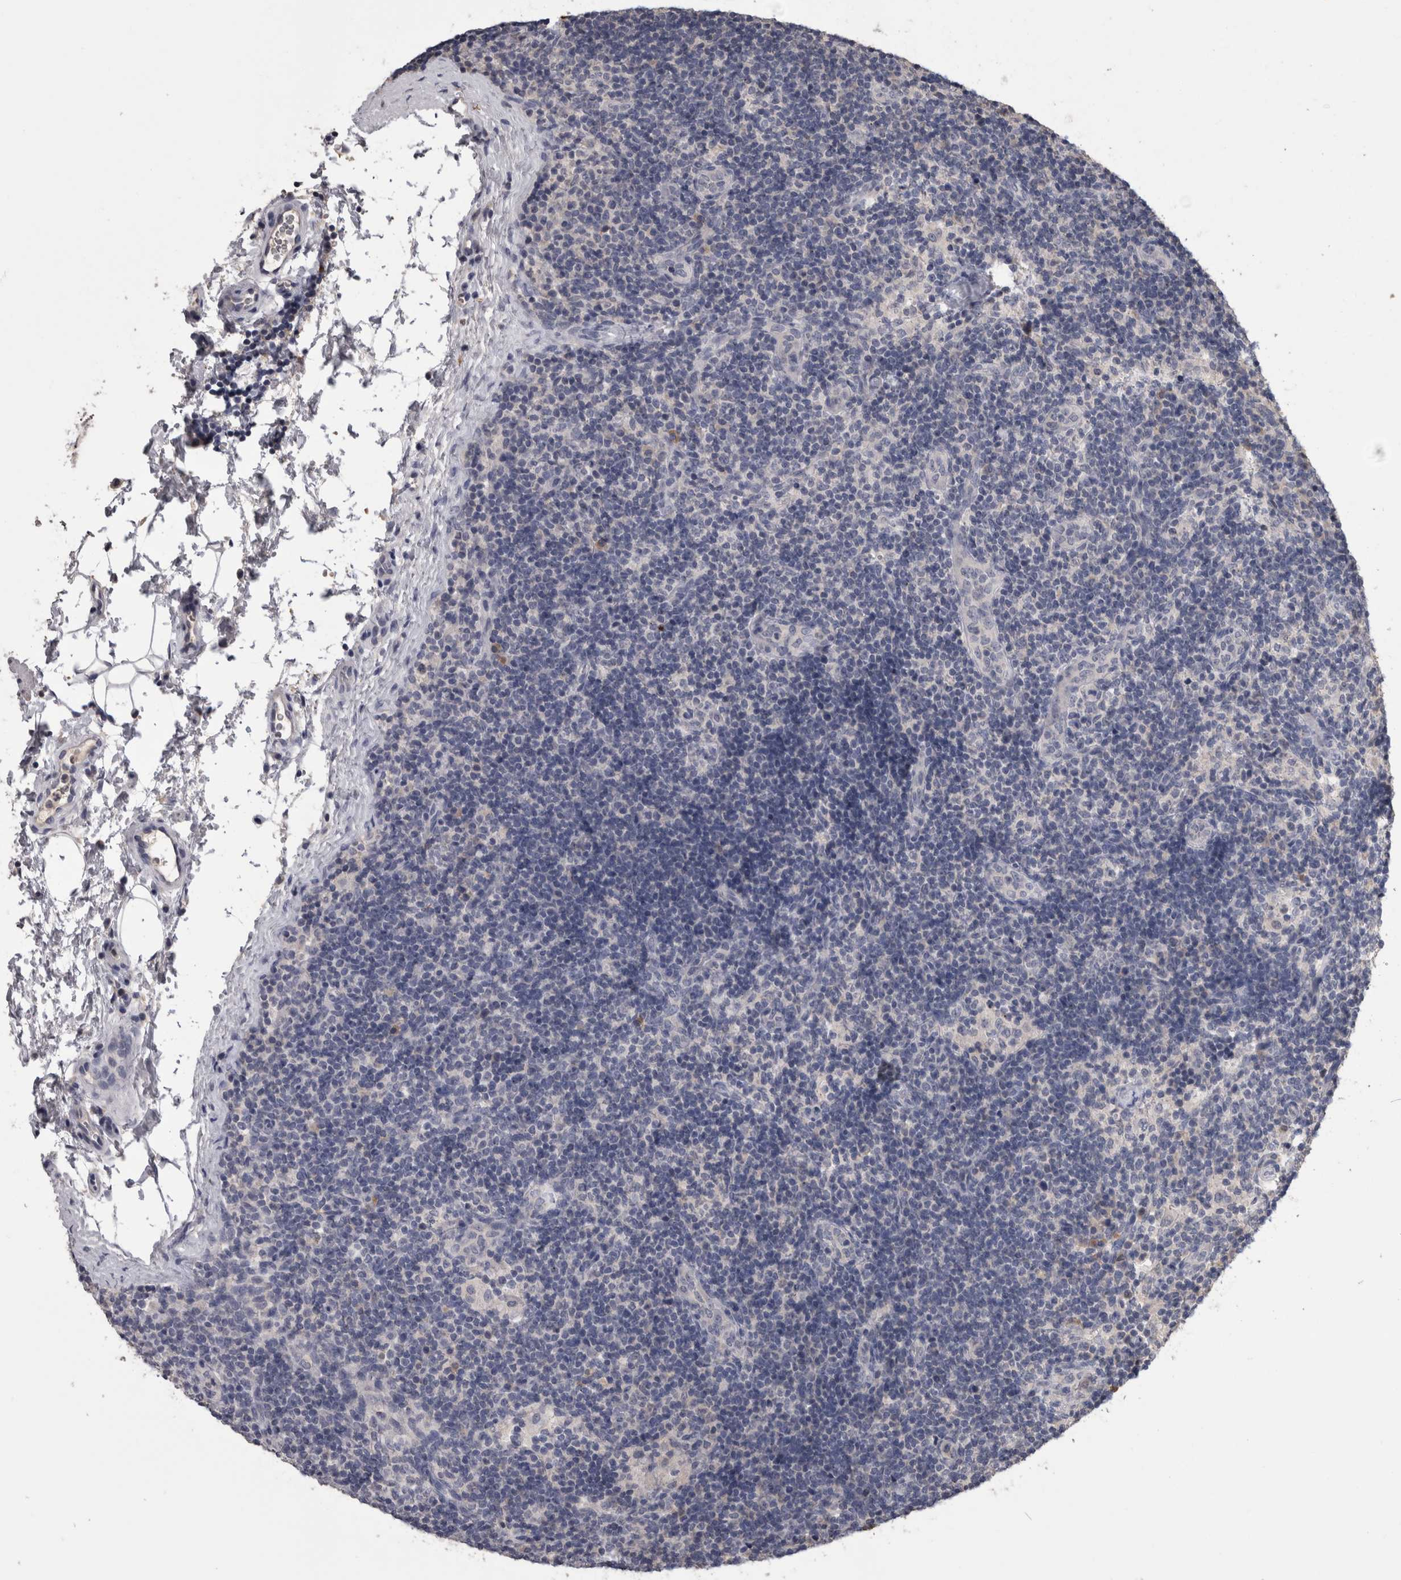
{"staining": {"intensity": "negative", "quantity": "none", "location": "none"}, "tissue": "lymph node", "cell_type": "Germinal center cells", "image_type": "normal", "snomed": [{"axis": "morphology", "description": "Normal tissue, NOS"}, {"axis": "topography", "description": "Lymph node"}], "caption": "Normal lymph node was stained to show a protein in brown. There is no significant positivity in germinal center cells. (Brightfield microscopy of DAB immunohistochemistry at high magnification).", "gene": "ANXA13", "patient": {"sex": "female", "age": 22}}